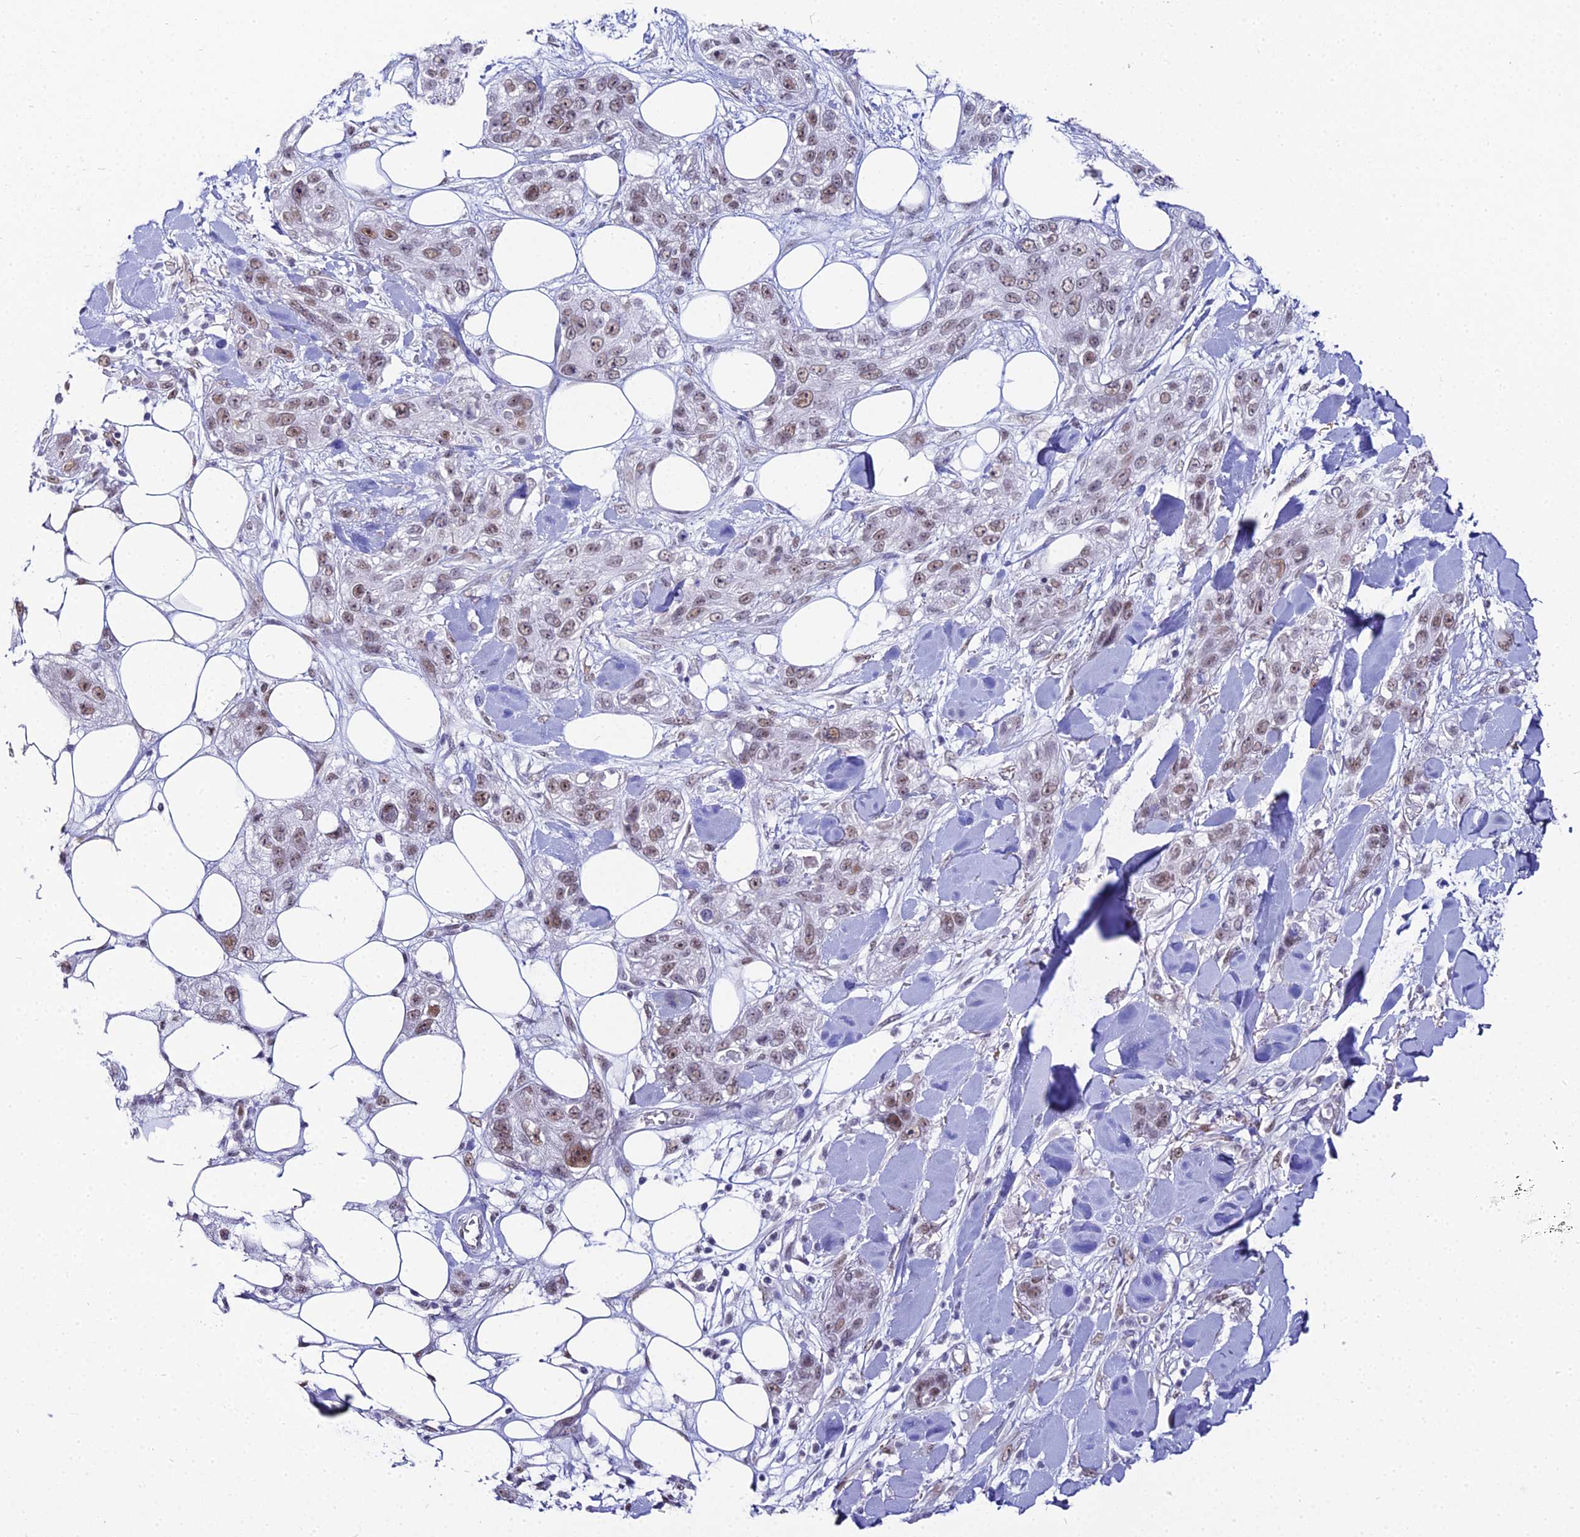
{"staining": {"intensity": "weak", "quantity": ">75%", "location": "nuclear"}, "tissue": "skin cancer", "cell_type": "Tumor cells", "image_type": "cancer", "snomed": [{"axis": "morphology", "description": "Normal tissue, NOS"}, {"axis": "morphology", "description": "Squamous cell carcinoma, NOS"}, {"axis": "topography", "description": "Skin"}], "caption": "Weak nuclear positivity is appreciated in approximately >75% of tumor cells in skin squamous cell carcinoma. The staining was performed using DAB (3,3'-diaminobenzidine) to visualize the protein expression in brown, while the nuclei were stained in blue with hematoxylin (Magnification: 20x).", "gene": "RBM12", "patient": {"sex": "male", "age": 72}}